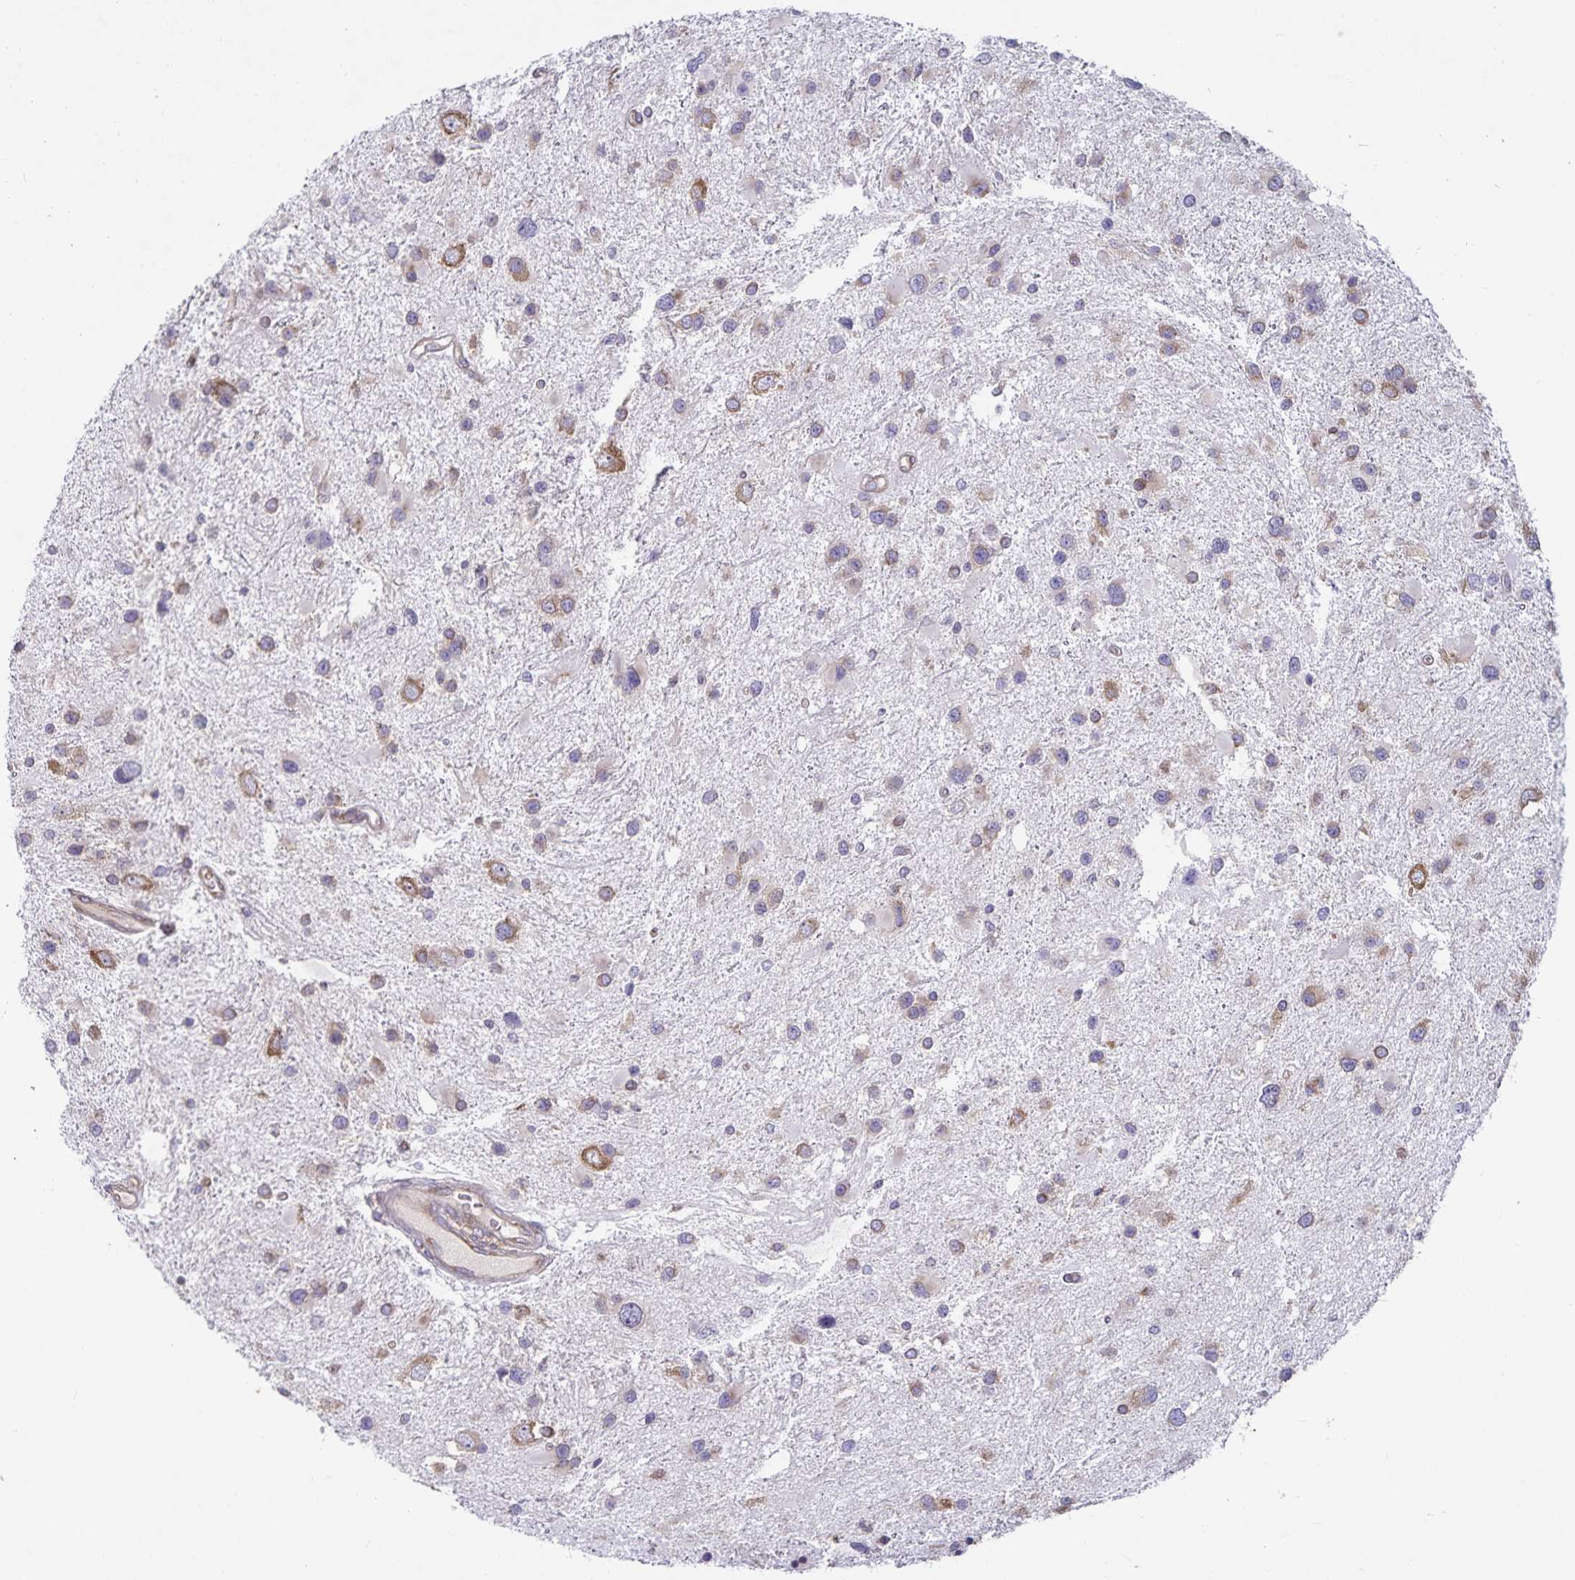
{"staining": {"intensity": "weak", "quantity": ">75%", "location": "cytoplasmic/membranous"}, "tissue": "glioma", "cell_type": "Tumor cells", "image_type": "cancer", "snomed": [{"axis": "morphology", "description": "Glioma, malignant, Low grade"}, {"axis": "topography", "description": "Brain"}], "caption": "Immunohistochemistry (IHC) photomicrograph of neoplastic tissue: glioma stained using immunohistochemistry (IHC) displays low levels of weak protein expression localized specifically in the cytoplasmic/membranous of tumor cells, appearing as a cytoplasmic/membranous brown color.", "gene": "FAM120A", "patient": {"sex": "female", "age": 32}}